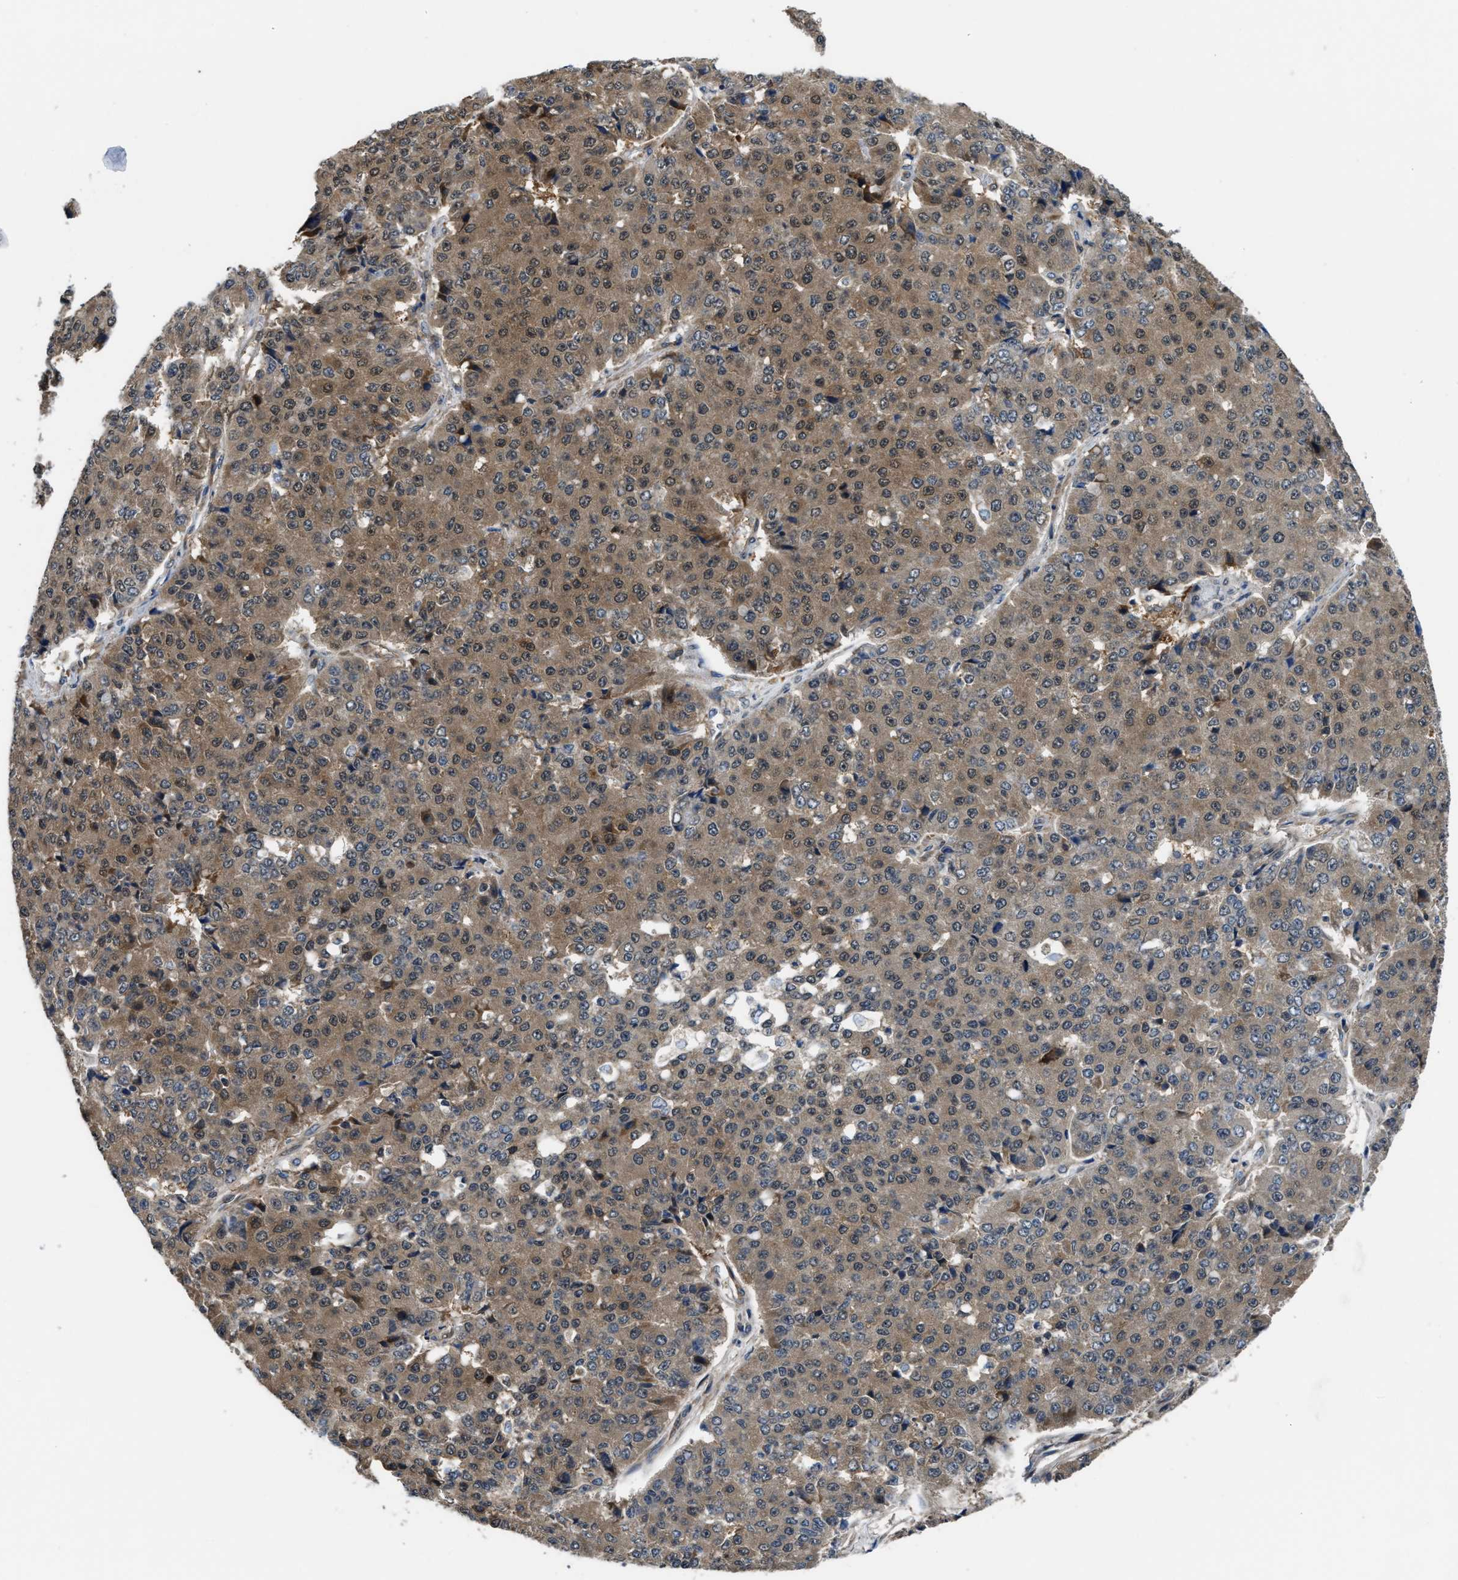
{"staining": {"intensity": "moderate", "quantity": ">75%", "location": "cytoplasmic/membranous"}, "tissue": "pancreatic cancer", "cell_type": "Tumor cells", "image_type": "cancer", "snomed": [{"axis": "morphology", "description": "Adenocarcinoma, NOS"}, {"axis": "topography", "description": "Pancreas"}], "caption": "High-power microscopy captured an immunohistochemistry micrograph of pancreatic adenocarcinoma, revealing moderate cytoplasmic/membranous staining in approximately >75% of tumor cells. The staining is performed using DAB (3,3'-diaminobenzidine) brown chromogen to label protein expression. The nuclei are counter-stained blue using hematoxylin.", "gene": "PPA1", "patient": {"sex": "male", "age": 50}}